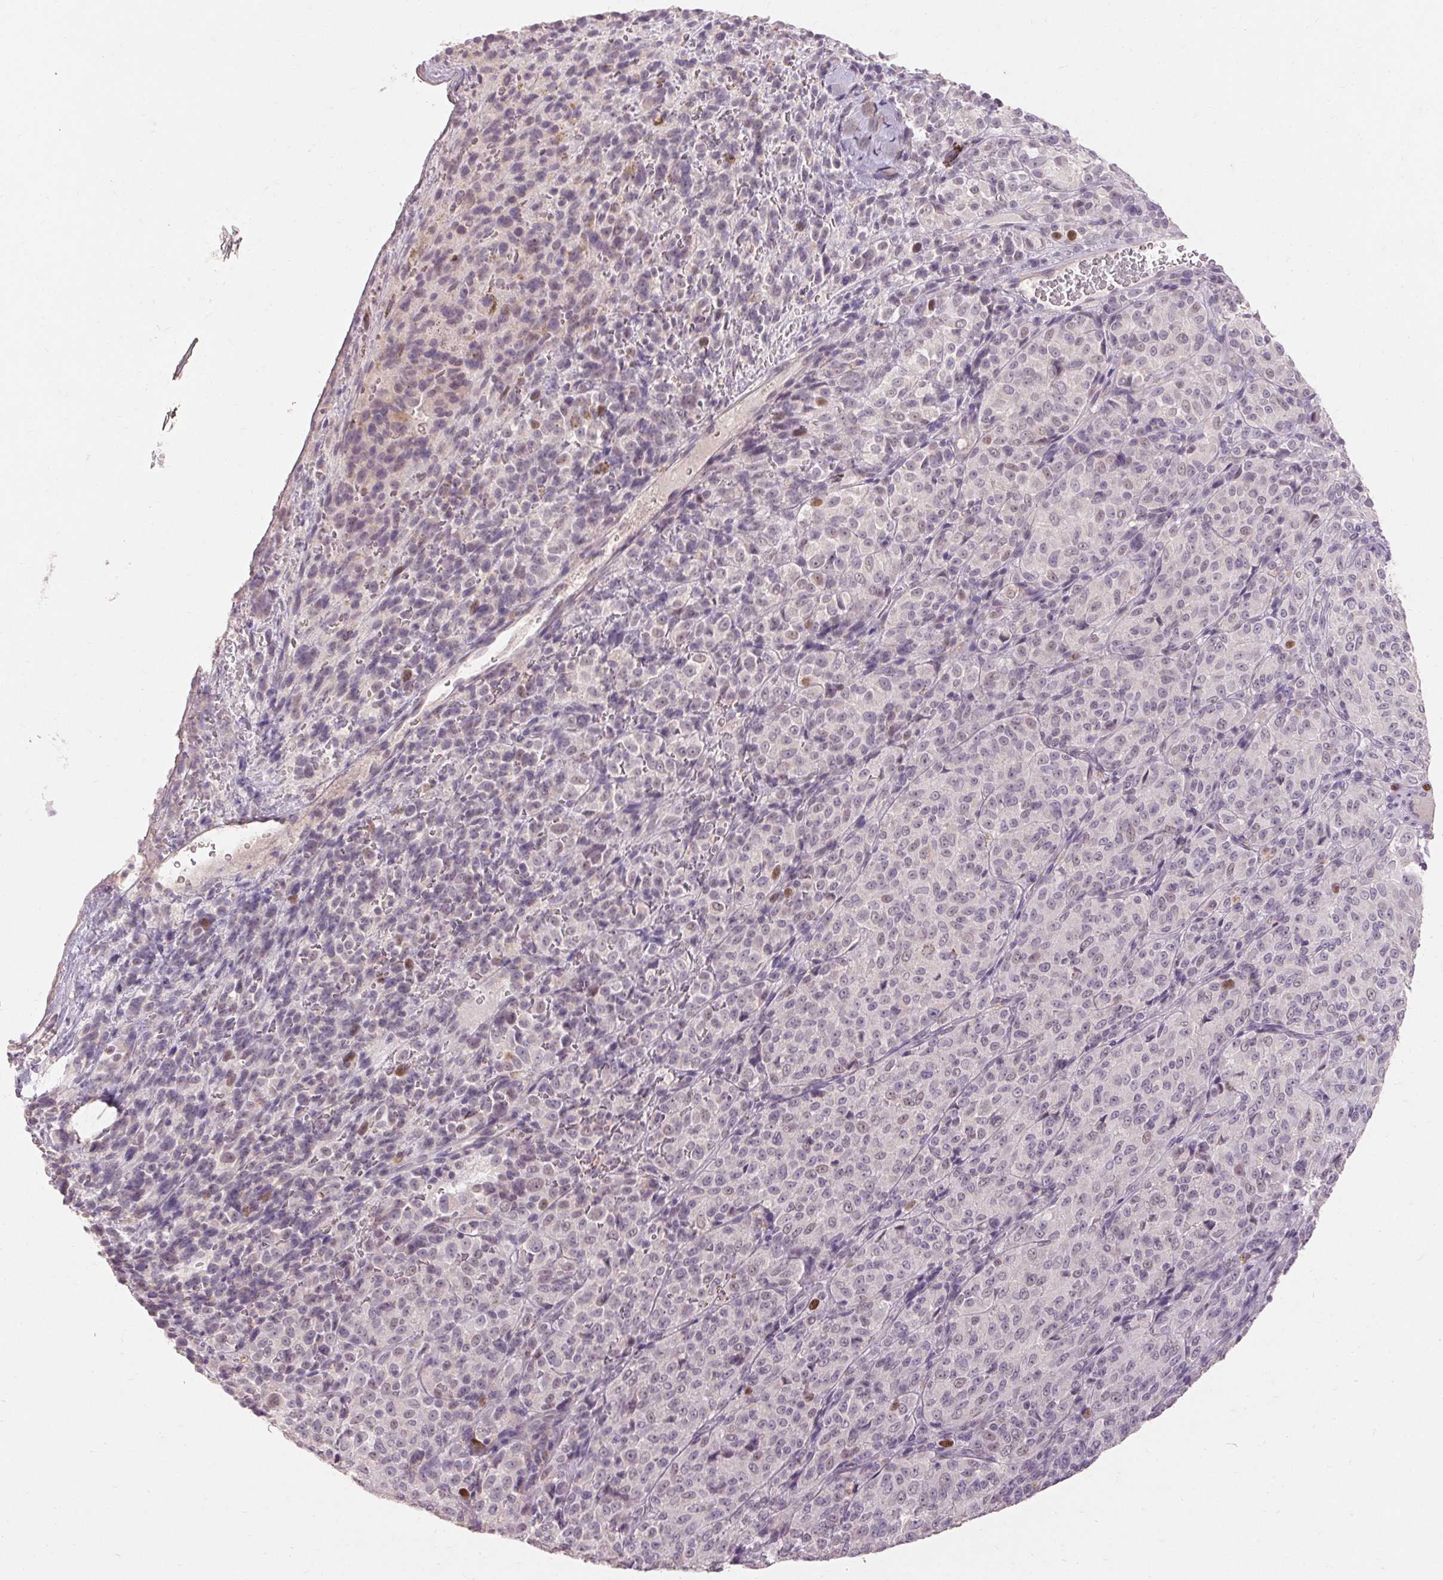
{"staining": {"intensity": "strong", "quantity": "<25%", "location": "nuclear"}, "tissue": "melanoma", "cell_type": "Tumor cells", "image_type": "cancer", "snomed": [{"axis": "morphology", "description": "Malignant melanoma, Metastatic site"}, {"axis": "topography", "description": "Brain"}], "caption": "Protein expression analysis of human melanoma reveals strong nuclear positivity in approximately <25% of tumor cells. (Stains: DAB (3,3'-diaminobenzidine) in brown, nuclei in blue, Microscopy: brightfield microscopy at high magnification).", "gene": "SKP2", "patient": {"sex": "female", "age": 56}}